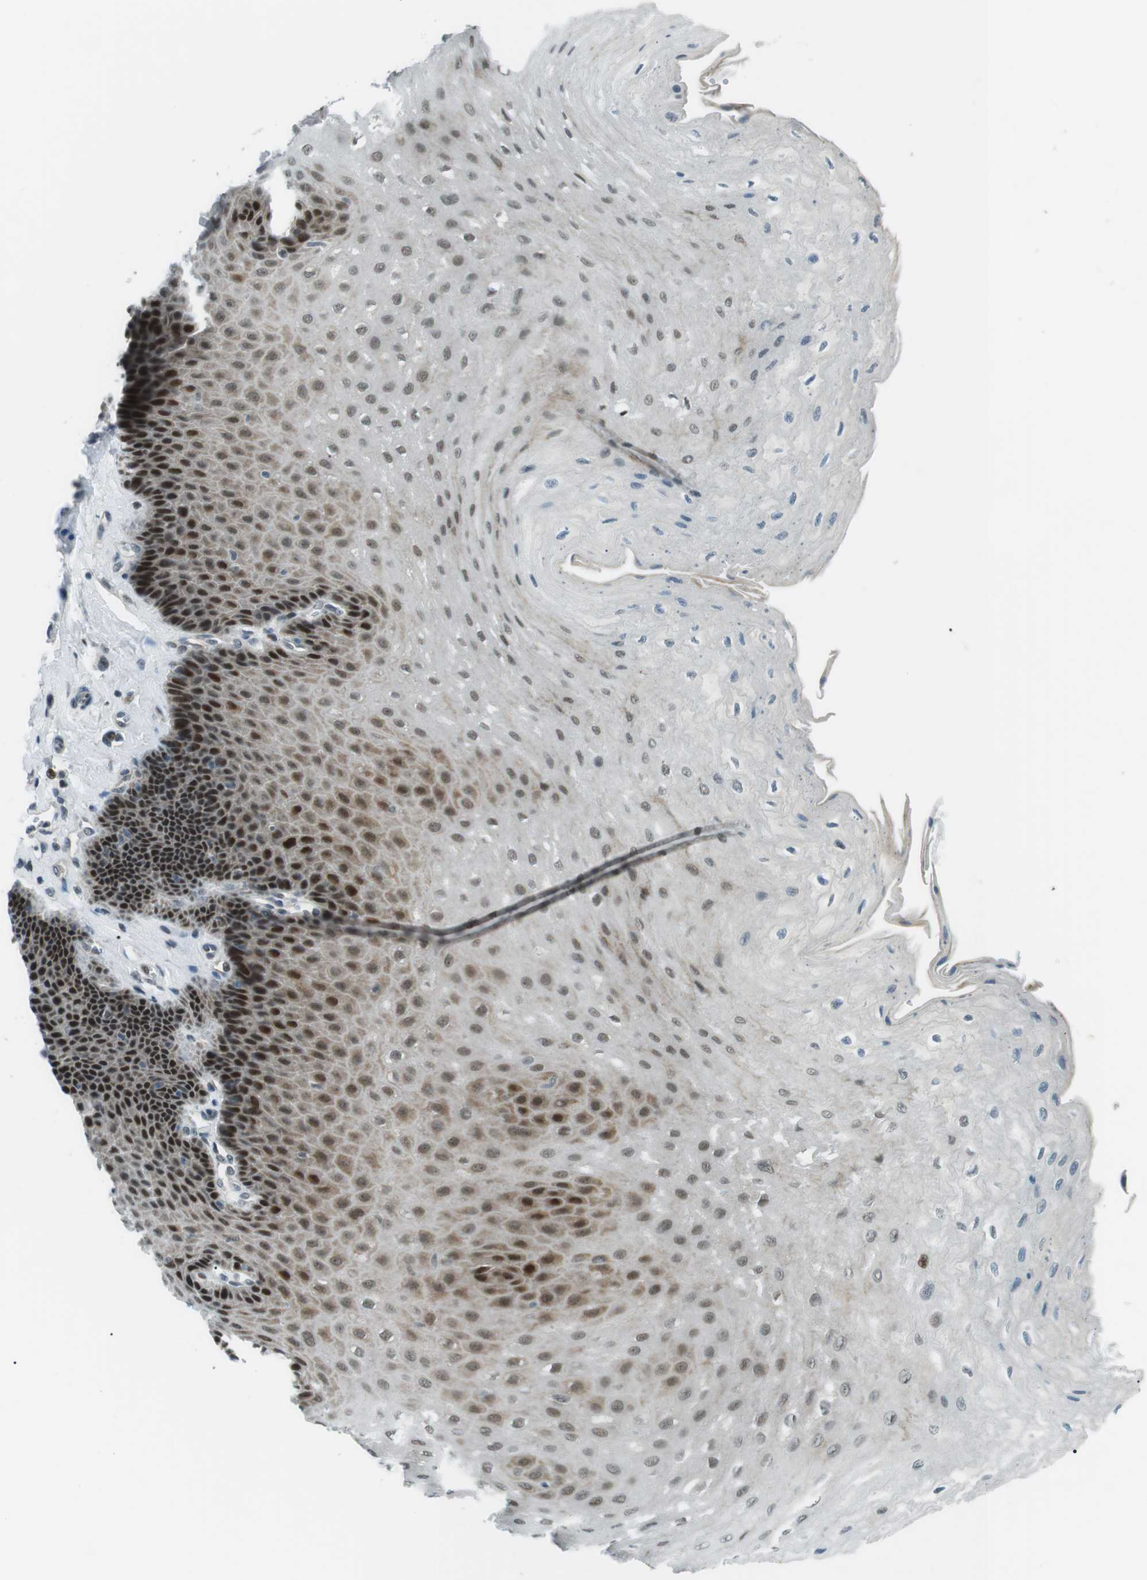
{"staining": {"intensity": "strong", "quantity": "25%-75%", "location": "nuclear"}, "tissue": "esophagus", "cell_type": "Squamous epithelial cells", "image_type": "normal", "snomed": [{"axis": "morphology", "description": "Normal tissue, NOS"}, {"axis": "topography", "description": "Esophagus"}], "caption": "This histopathology image displays IHC staining of normal human esophagus, with high strong nuclear positivity in approximately 25%-75% of squamous epithelial cells.", "gene": "PJA1", "patient": {"sex": "female", "age": 72}}